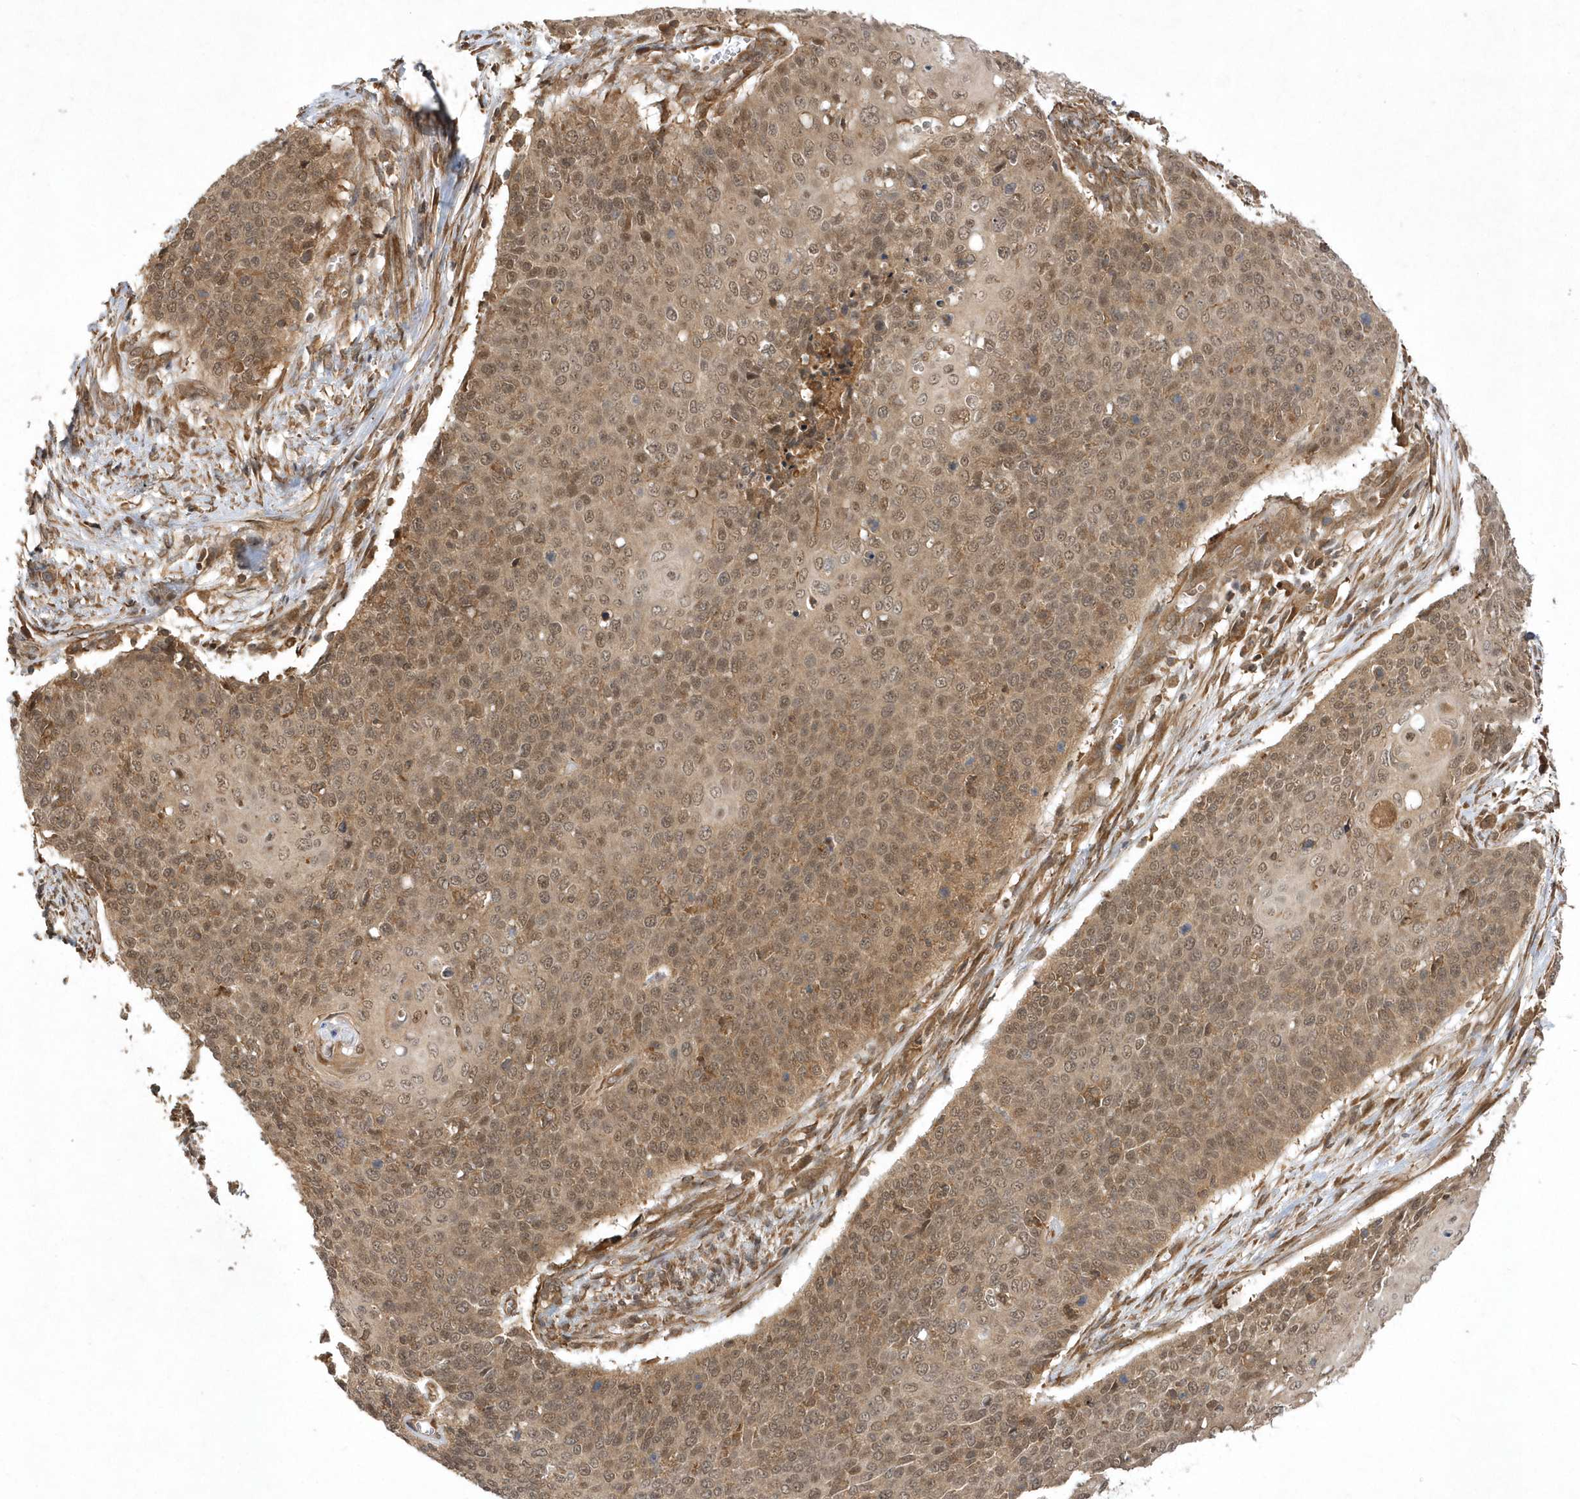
{"staining": {"intensity": "moderate", "quantity": ">75%", "location": "cytoplasmic/membranous,nuclear"}, "tissue": "cervical cancer", "cell_type": "Tumor cells", "image_type": "cancer", "snomed": [{"axis": "morphology", "description": "Squamous cell carcinoma, NOS"}, {"axis": "topography", "description": "Cervix"}], "caption": "Cervical cancer (squamous cell carcinoma) tissue exhibits moderate cytoplasmic/membranous and nuclear staining in approximately >75% of tumor cells, visualized by immunohistochemistry.", "gene": "GFM2", "patient": {"sex": "female", "age": 39}}